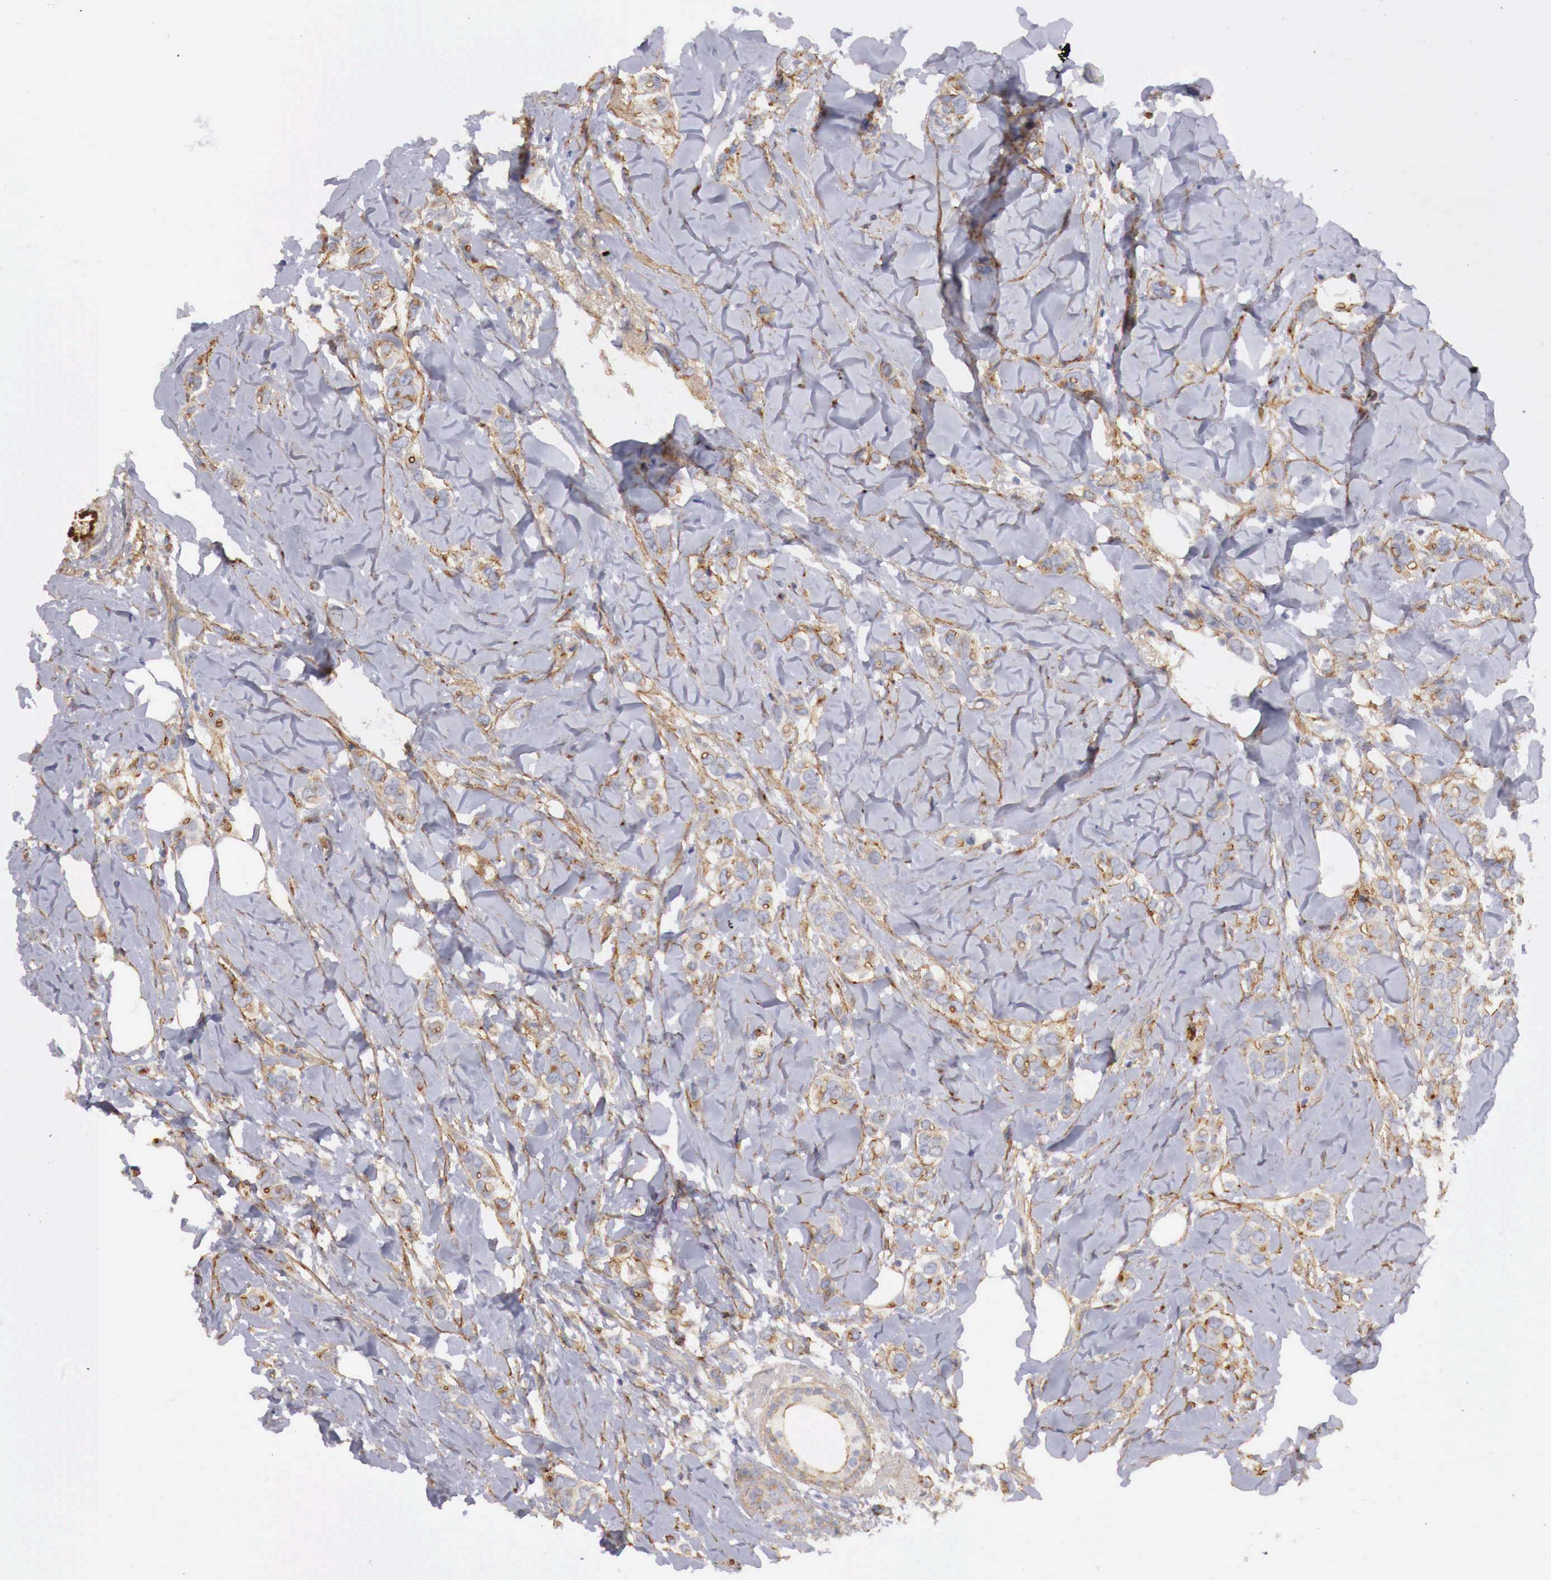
{"staining": {"intensity": "weak", "quantity": "25%-75%", "location": "cytoplasmic/membranous"}, "tissue": "breast cancer", "cell_type": "Tumor cells", "image_type": "cancer", "snomed": [{"axis": "morphology", "description": "Duct carcinoma"}, {"axis": "topography", "description": "Breast"}], "caption": "Weak cytoplasmic/membranous expression for a protein is seen in about 25%-75% of tumor cells of breast cancer using IHC.", "gene": "KLHDC7B", "patient": {"sex": "female", "age": 72}}